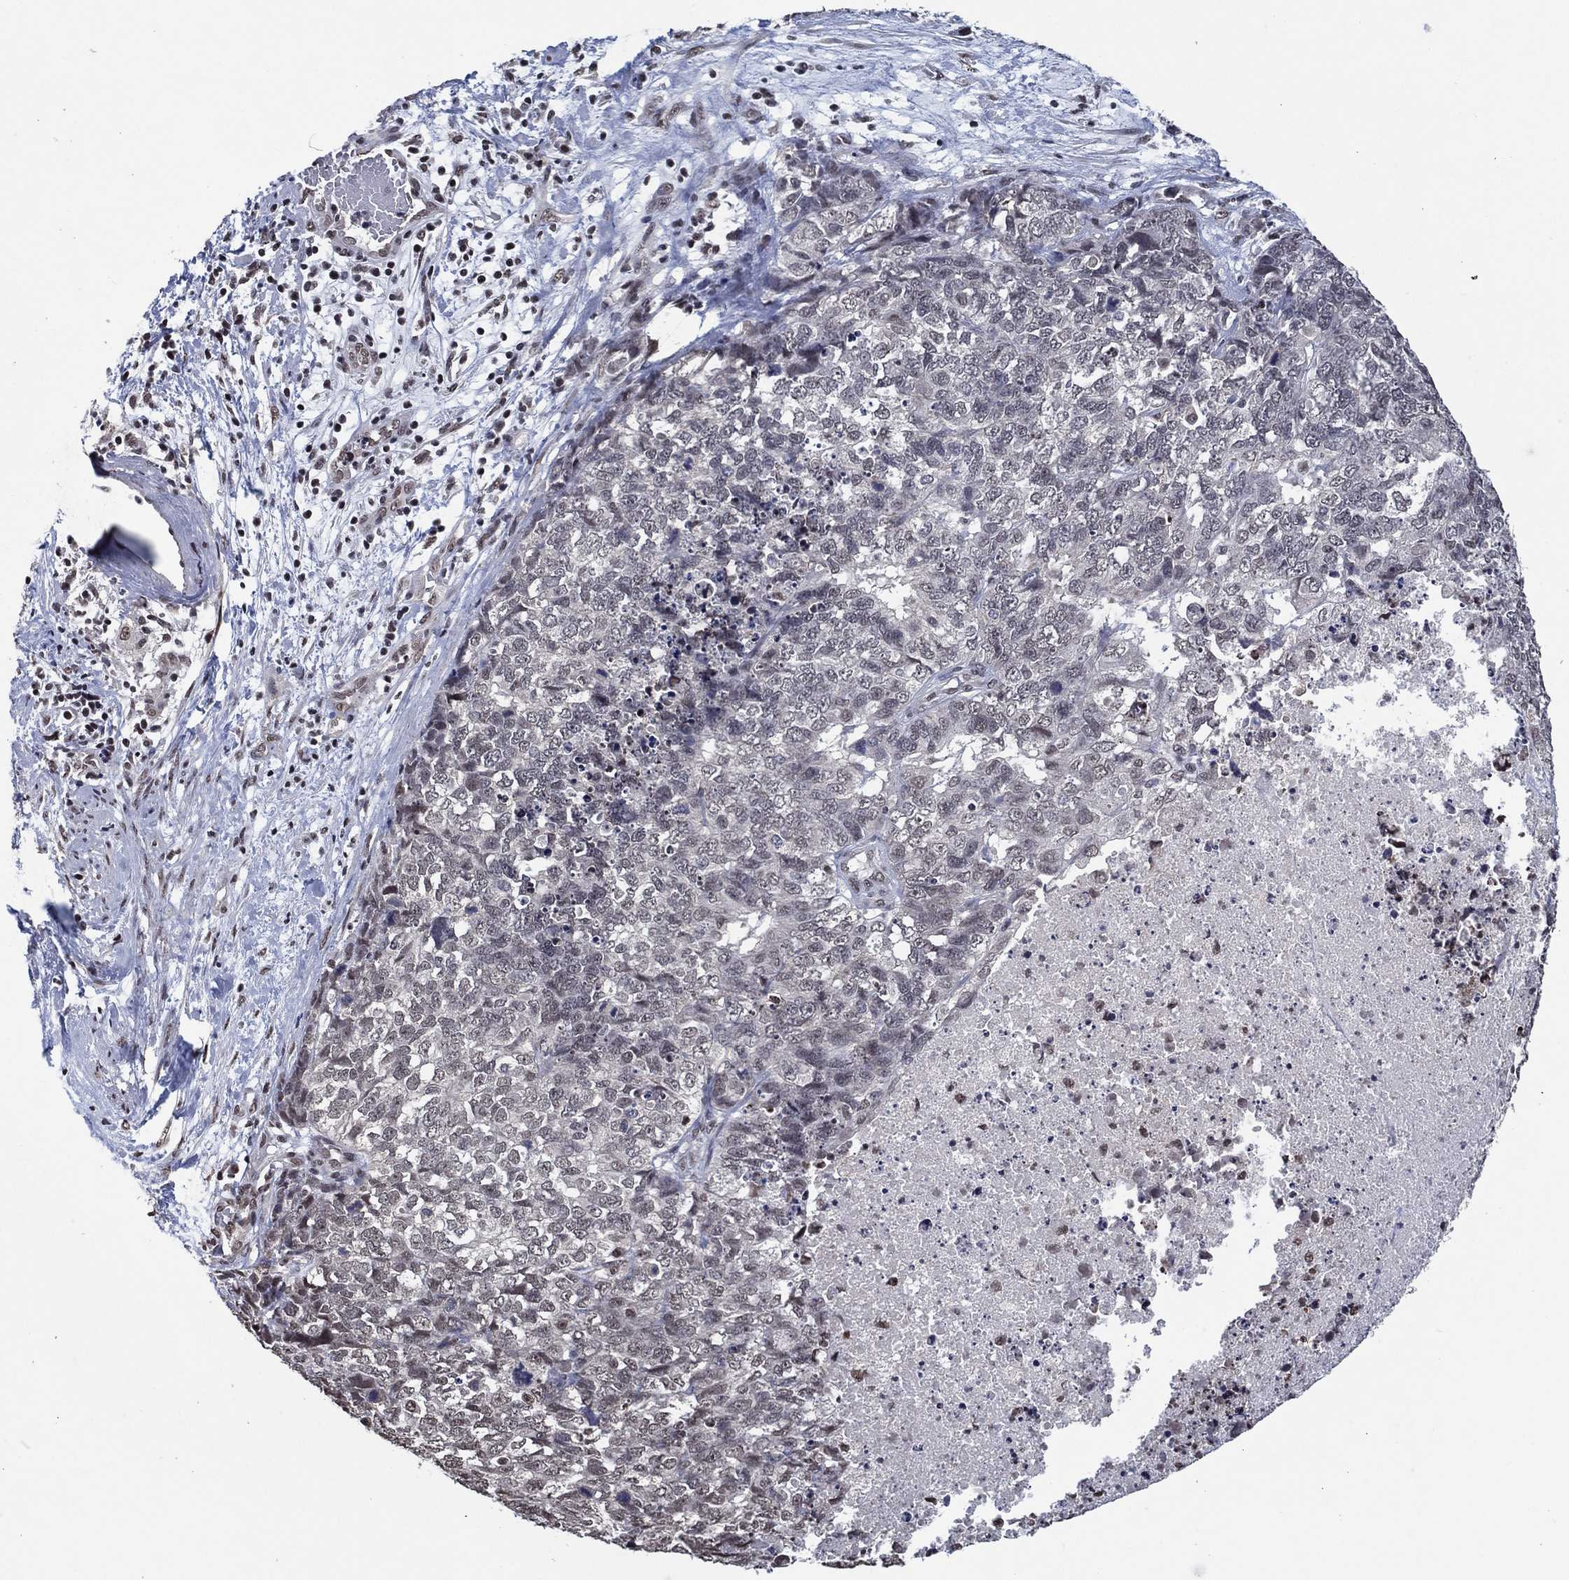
{"staining": {"intensity": "negative", "quantity": "none", "location": "none"}, "tissue": "cervical cancer", "cell_type": "Tumor cells", "image_type": "cancer", "snomed": [{"axis": "morphology", "description": "Squamous cell carcinoma, NOS"}, {"axis": "topography", "description": "Cervix"}], "caption": "Tumor cells show no significant staining in cervical cancer (squamous cell carcinoma). Nuclei are stained in blue.", "gene": "ZBTB42", "patient": {"sex": "female", "age": 63}}